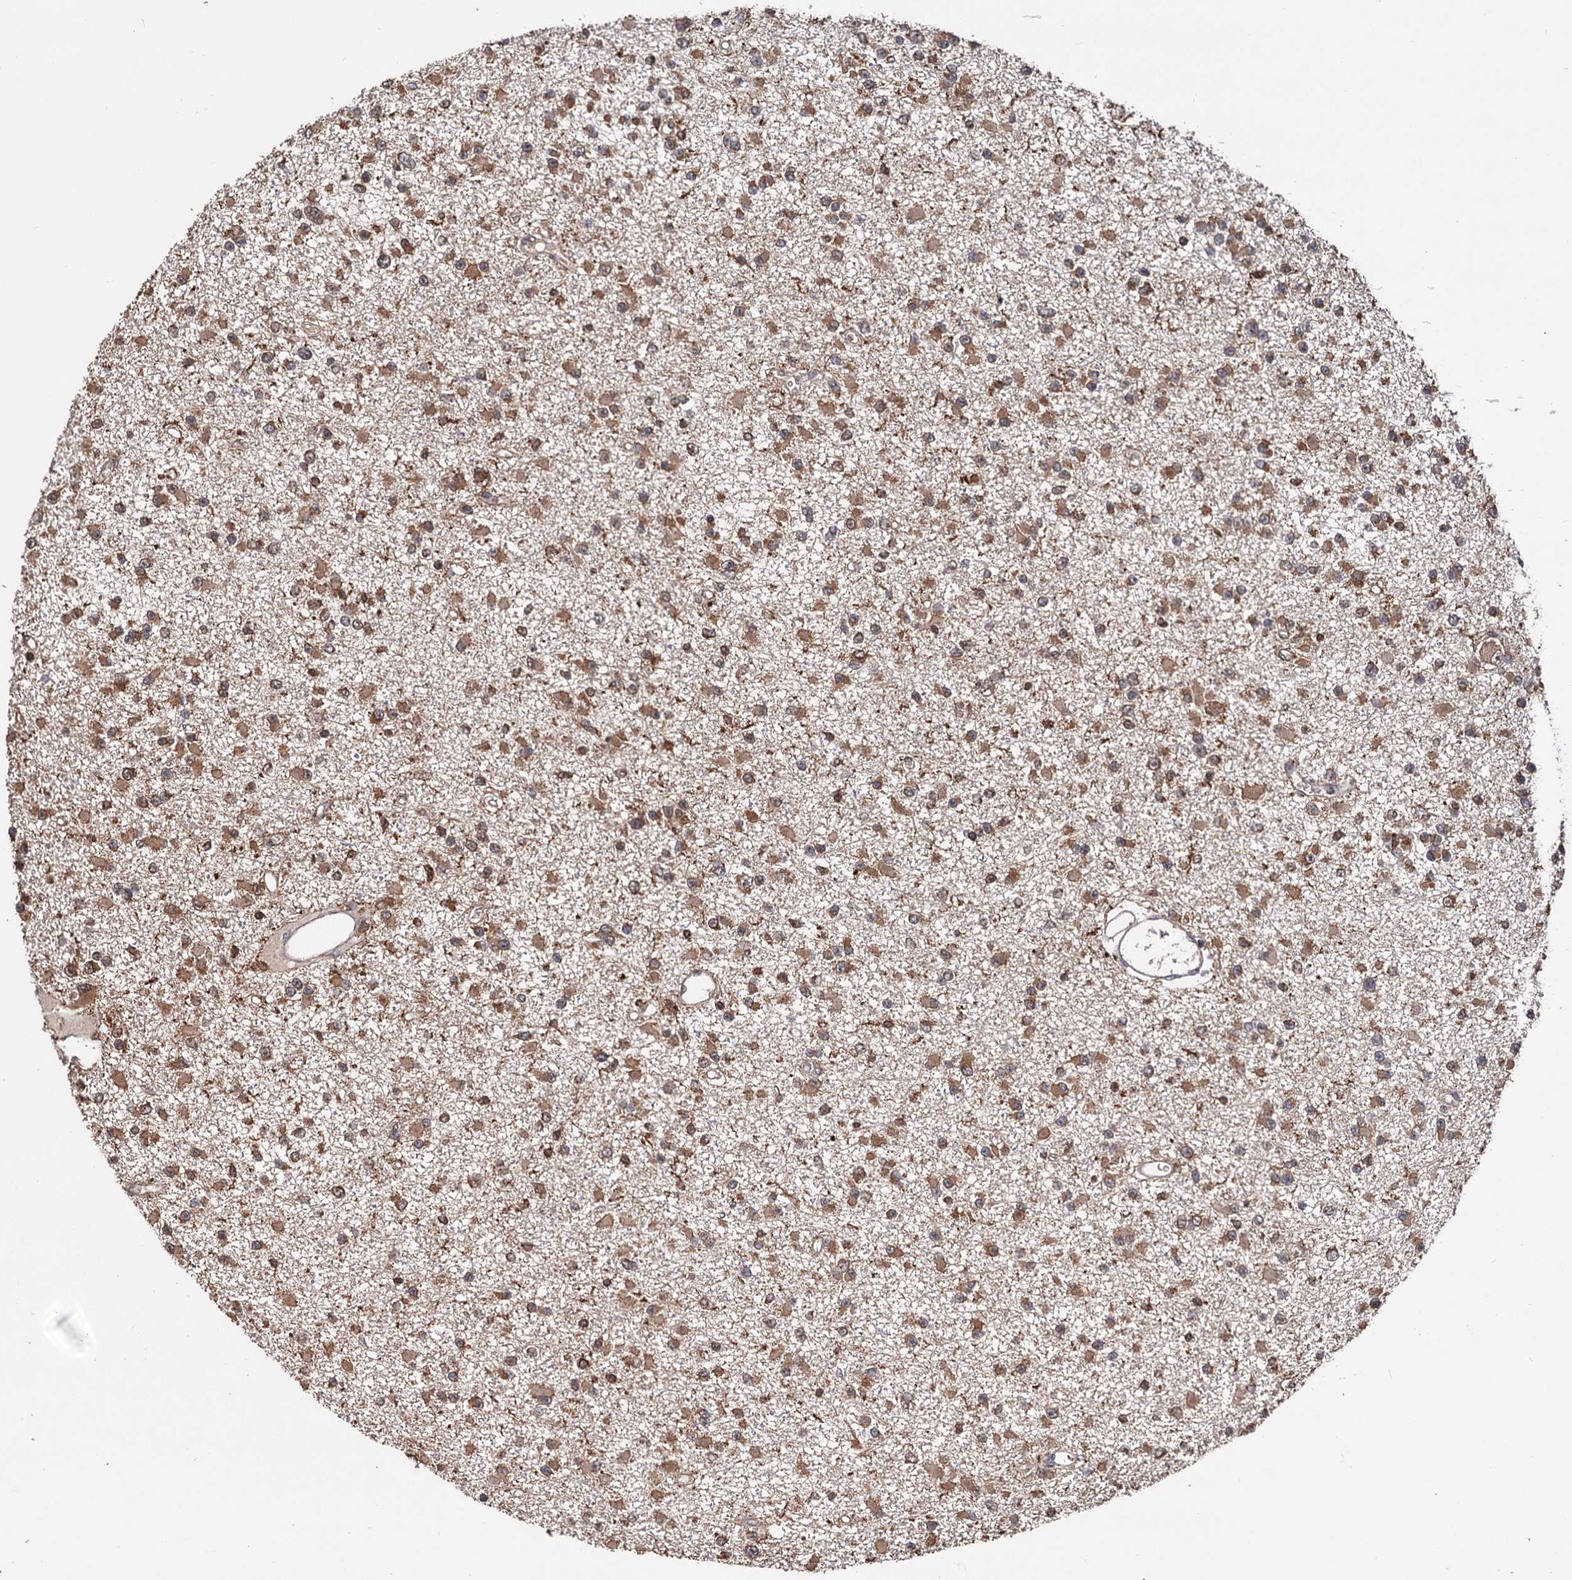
{"staining": {"intensity": "moderate", "quantity": ">75%", "location": "cytoplasmic/membranous"}, "tissue": "glioma", "cell_type": "Tumor cells", "image_type": "cancer", "snomed": [{"axis": "morphology", "description": "Glioma, malignant, Low grade"}, {"axis": "topography", "description": "Brain"}], "caption": "Glioma stained for a protein (brown) shows moderate cytoplasmic/membranous positive positivity in approximately >75% of tumor cells.", "gene": "TBC1D12", "patient": {"sex": "female", "age": 22}}